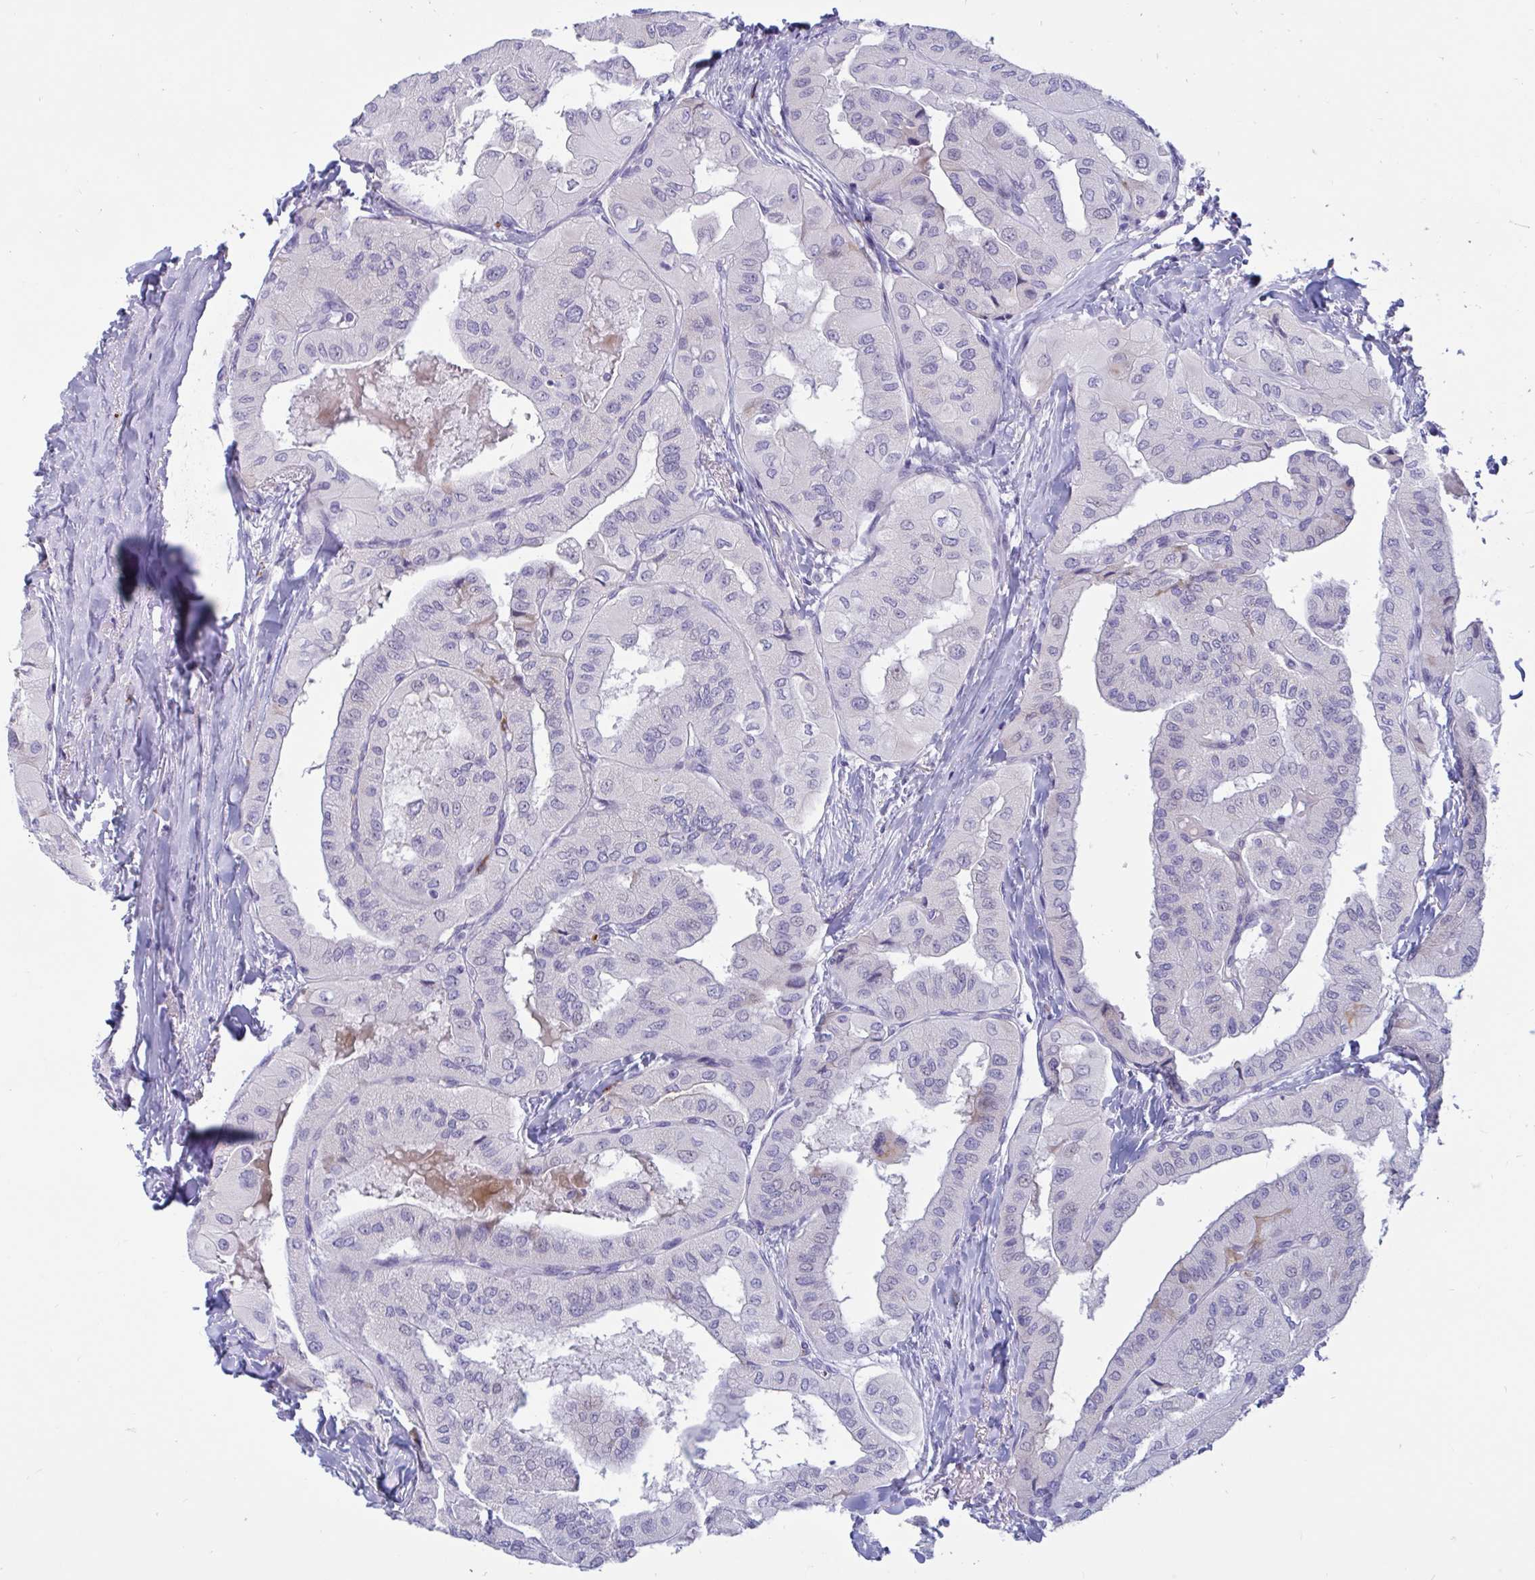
{"staining": {"intensity": "negative", "quantity": "none", "location": "none"}, "tissue": "thyroid cancer", "cell_type": "Tumor cells", "image_type": "cancer", "snomed": [{"axis": "morphology", "description": "Normal tissue, NOS"}, {"axis": "morphology", "description": "Papillary adenocarcinoma, NOS"}, {"axis": "topography", "description": "Thyroid gland"}], "caption": "IHC histopathology image of thyroid papillary adenocarcinoma stained for a protein (brown), which reveals no staining in tumor cells.", "gene": "FAM219B", "patient": {"sex": "female", "age": 59}}